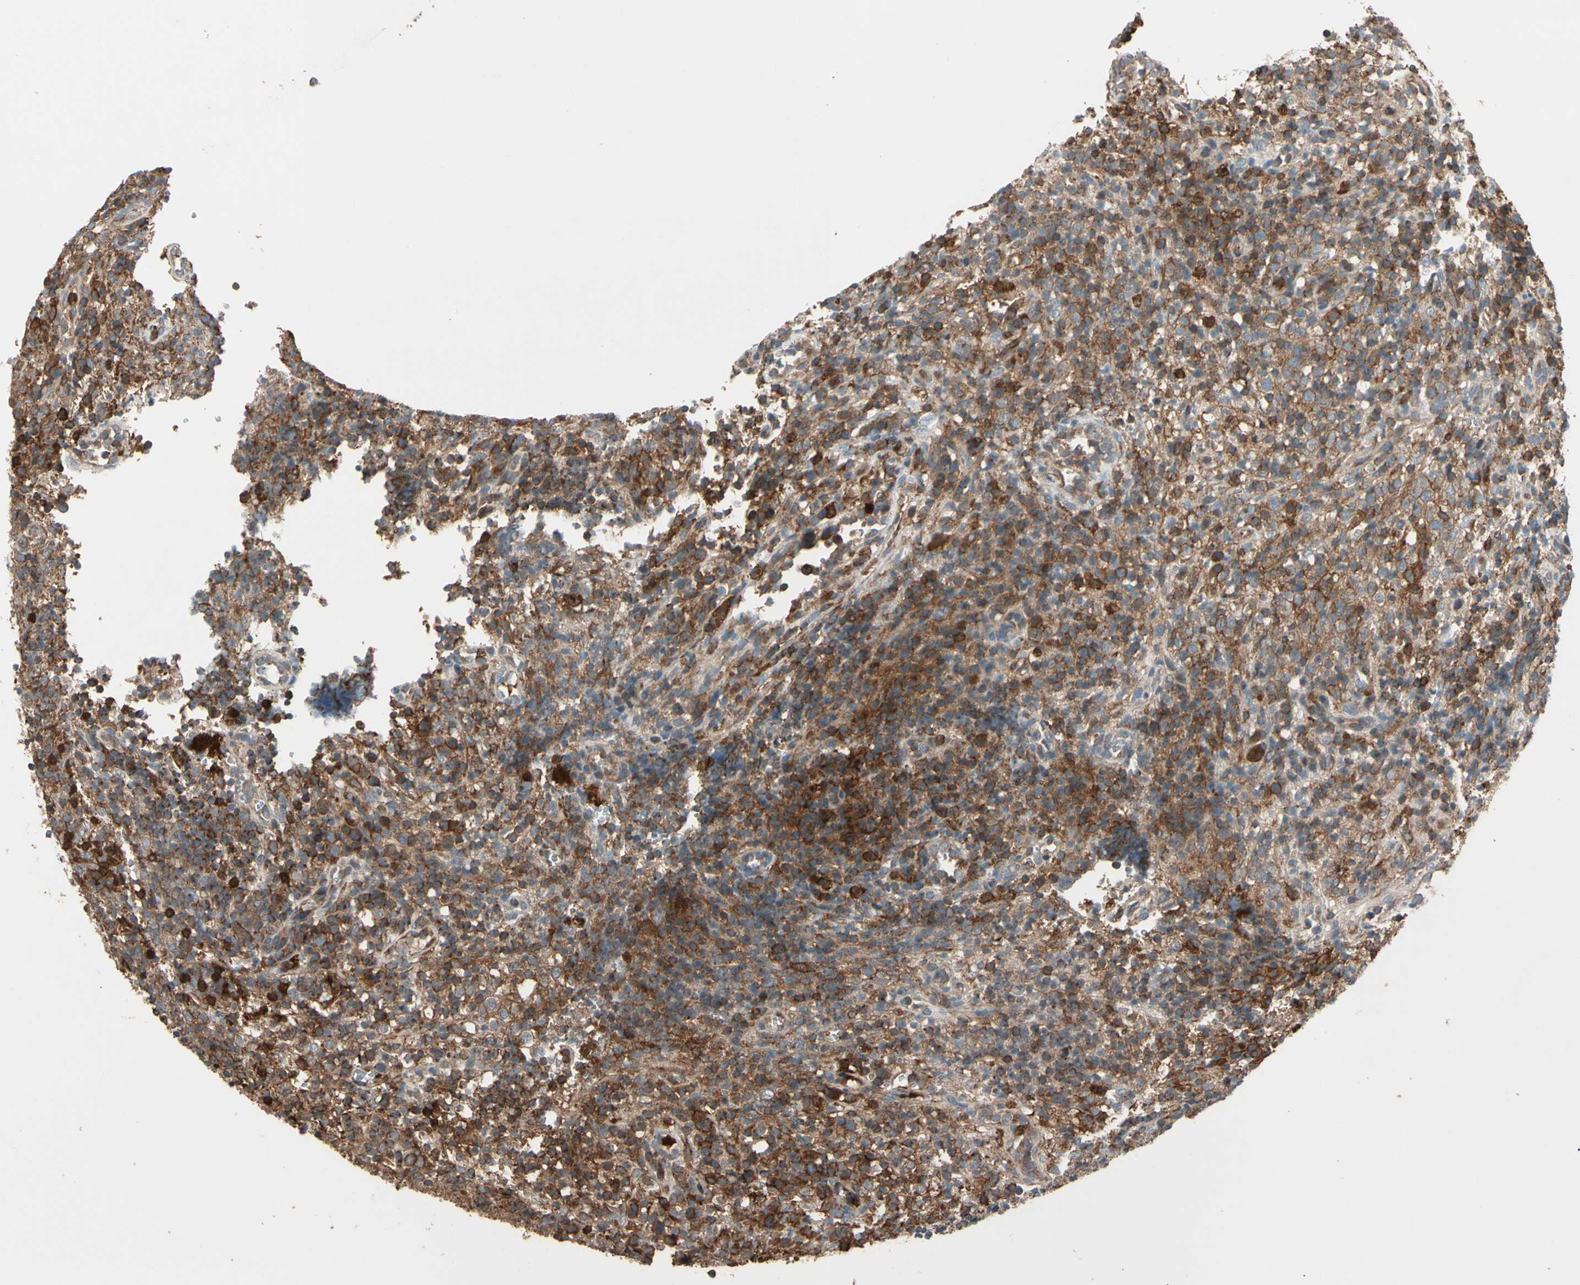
{"staining": {"intensity": "strong", "quantity": ">75%", "location": "cytoplasmic/membranous"}, "tissue": "lymphoma", "cell_type": "Tumor cells", "image_type": "cancer", "snomed": [{"axis": "morphology", "description": "Malignant lymphoma, non-Hodgkin's type, High grade"}, {"axis": "topography", "description": "Lymph node"}], "caption": "A photomicrograph of human lymphoma stained for a protein shows strong cytoplasmic/membranous brown staining in tumor cells. The staining was performed using DAB (3,3'-diaminobenzidine), with brown indicating positive protein expression. Nuclei are stained blue with hematoxylin.", "gene": "STX11", "patient": {"sex": "female", "age": 76}}